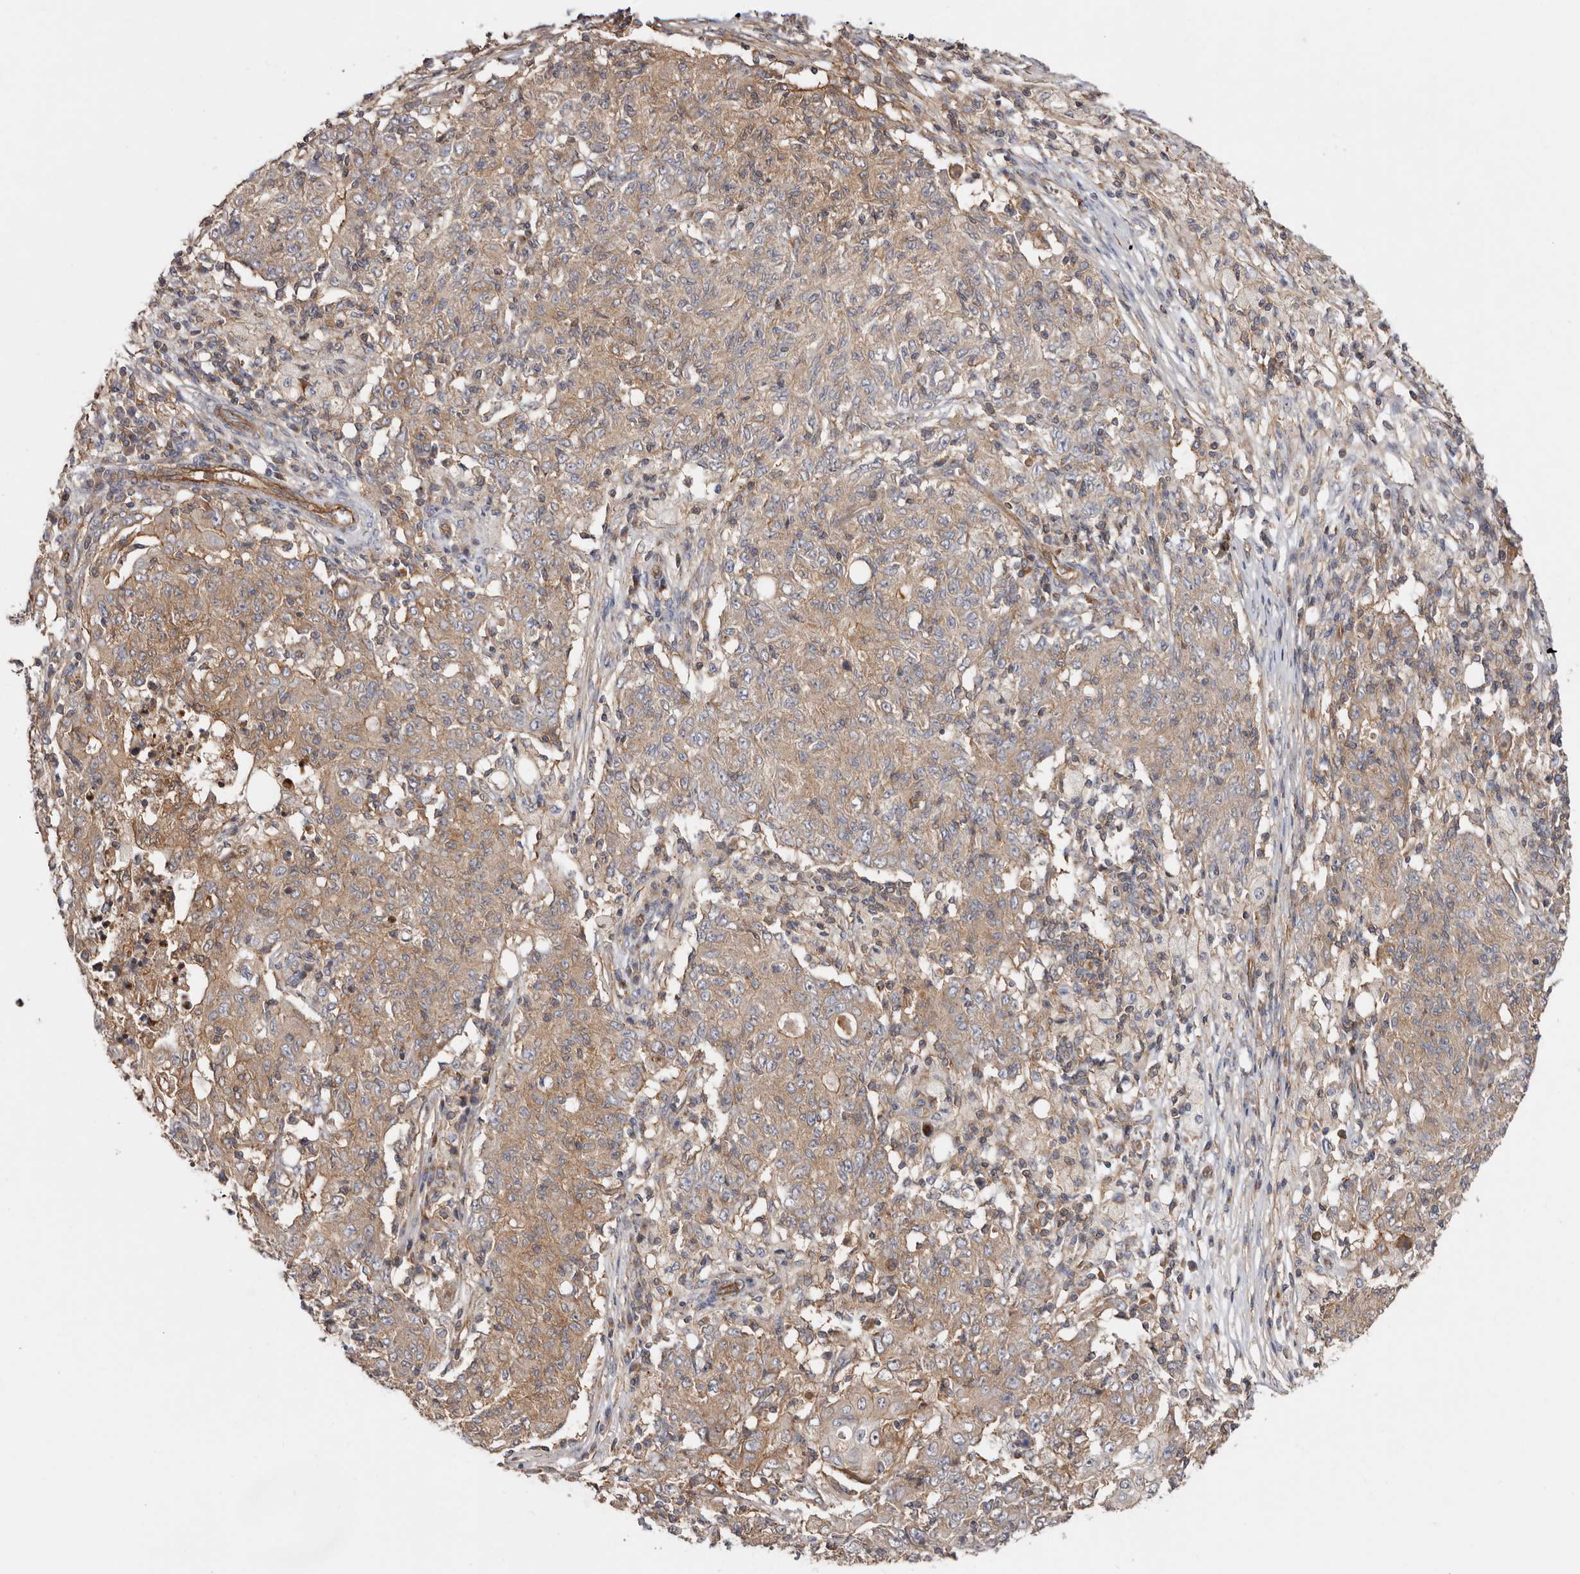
{"staining": {"intensity": "weak", "quantity": ">75%", "location": "cytoplasmic/membranous"}, "tissue": "ovarian cancer", "cell_type": "Tumor cells", "image_type": "cancer", "snomed": [{"axis": "morphology", "description": "Carcinoma, endometroid"}, {"axis": "topography", "description": "Ovary"}], "caption": "A brown stain shows weak cytoplasmic/membranous staining of a protein in human ovarian cancer (endometroid carcinoma) tumor cells.", "gene": "TMC7", "patient": {"sex": "female", "age": 42}}